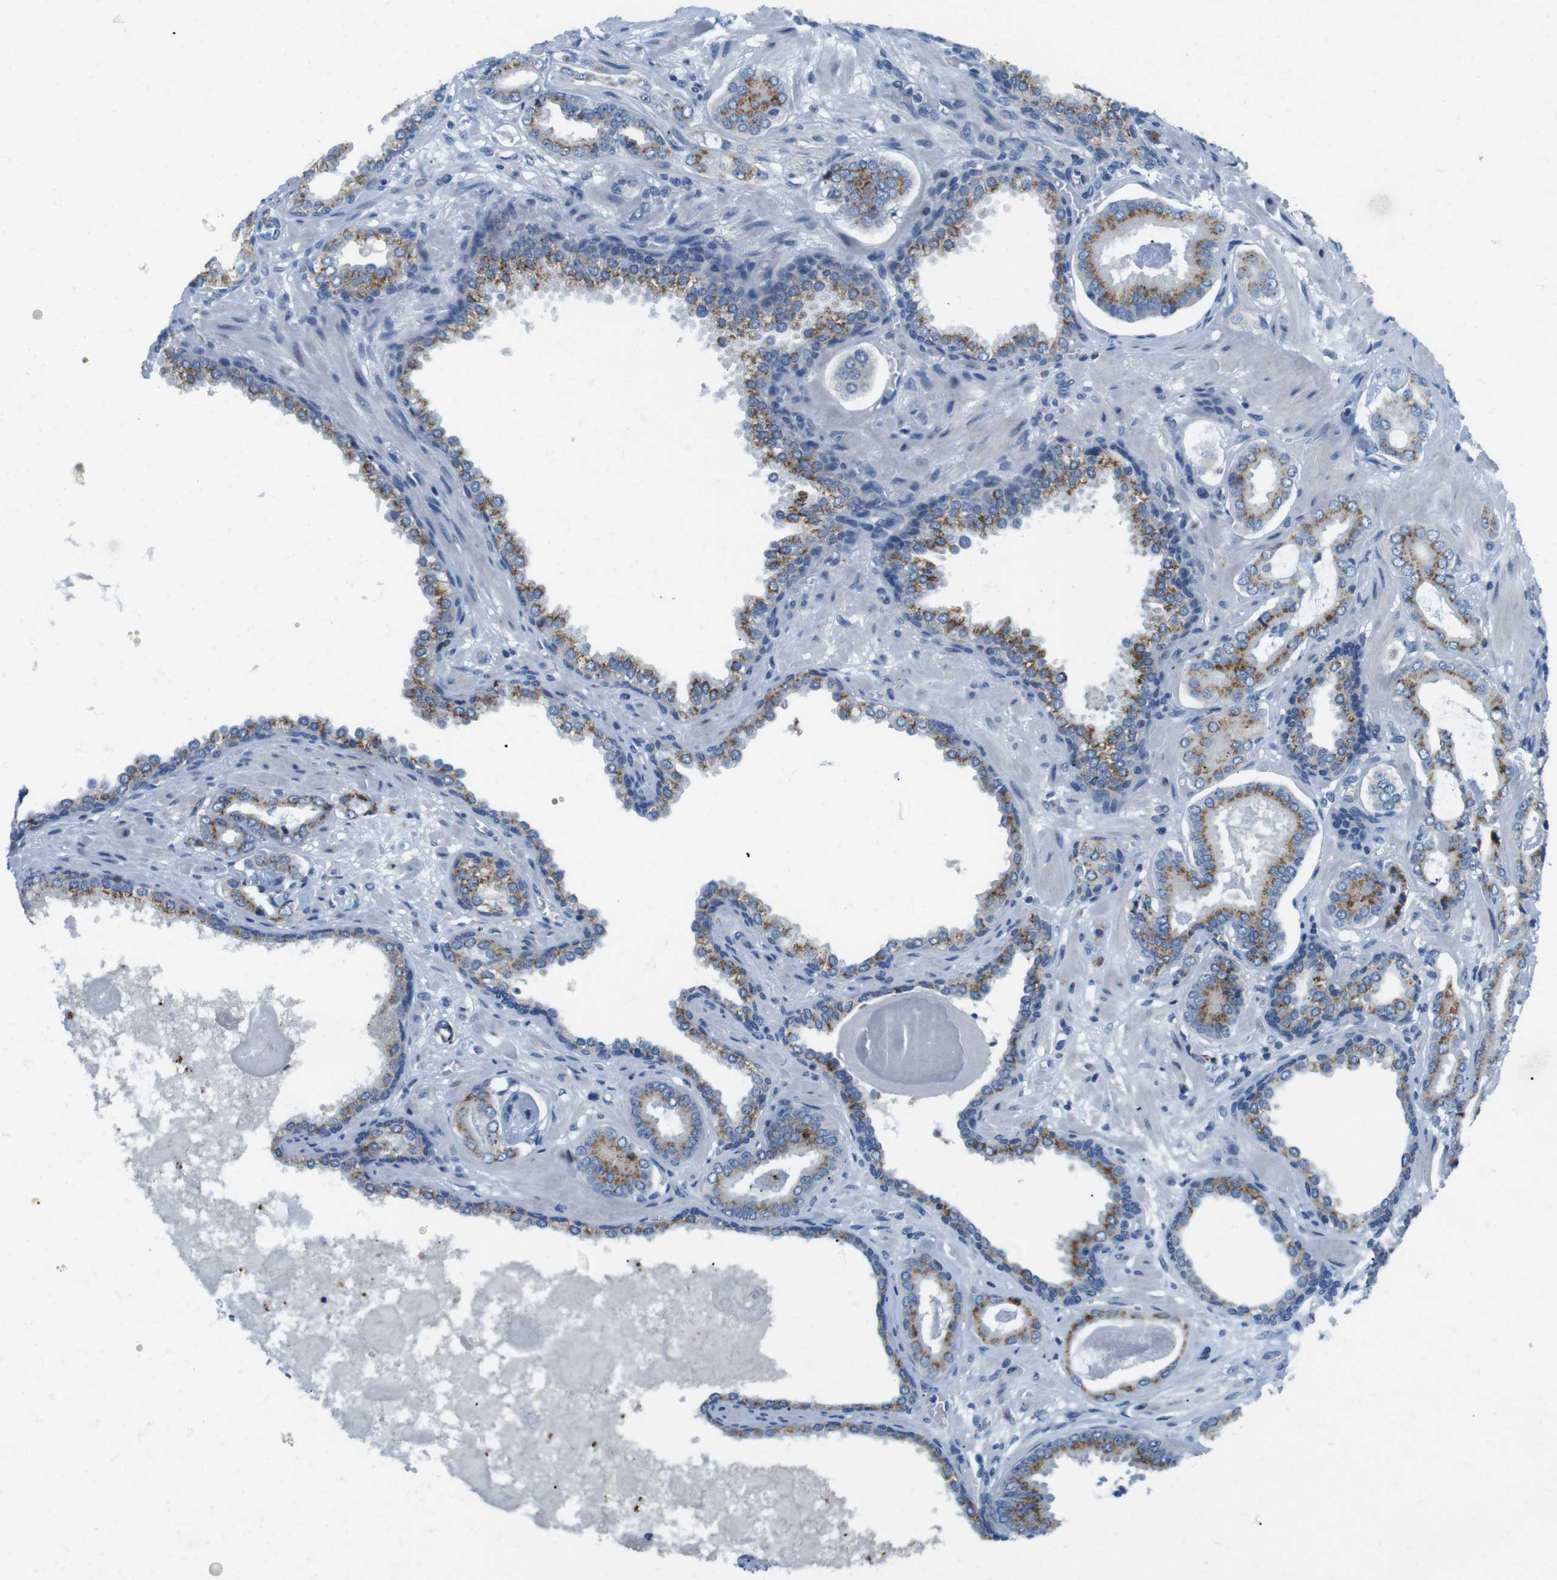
{"staining": {"intensity": "moderate", "quantity": ">75%", "location": "cytoplasmic/membranous"}, "tissue": "prostate cancer", "cell_type": "Tumor cells", "image_type": "cancer", "snomed": [{"axis": "morphology", "description": "Adenocarcinoma, Low grade"}, {"axis": "topography", "description": "Prostate"}], "caption": "There is medium levels of moderate cytoplasmic/membranous positivity in tumor cells of low-grade adenocarcinoma (prostate), as demonstrated by immunohistochemical staining (brown color).", "gene": "GOLGA2", "patient": {"sex": "male", "age": 53}}